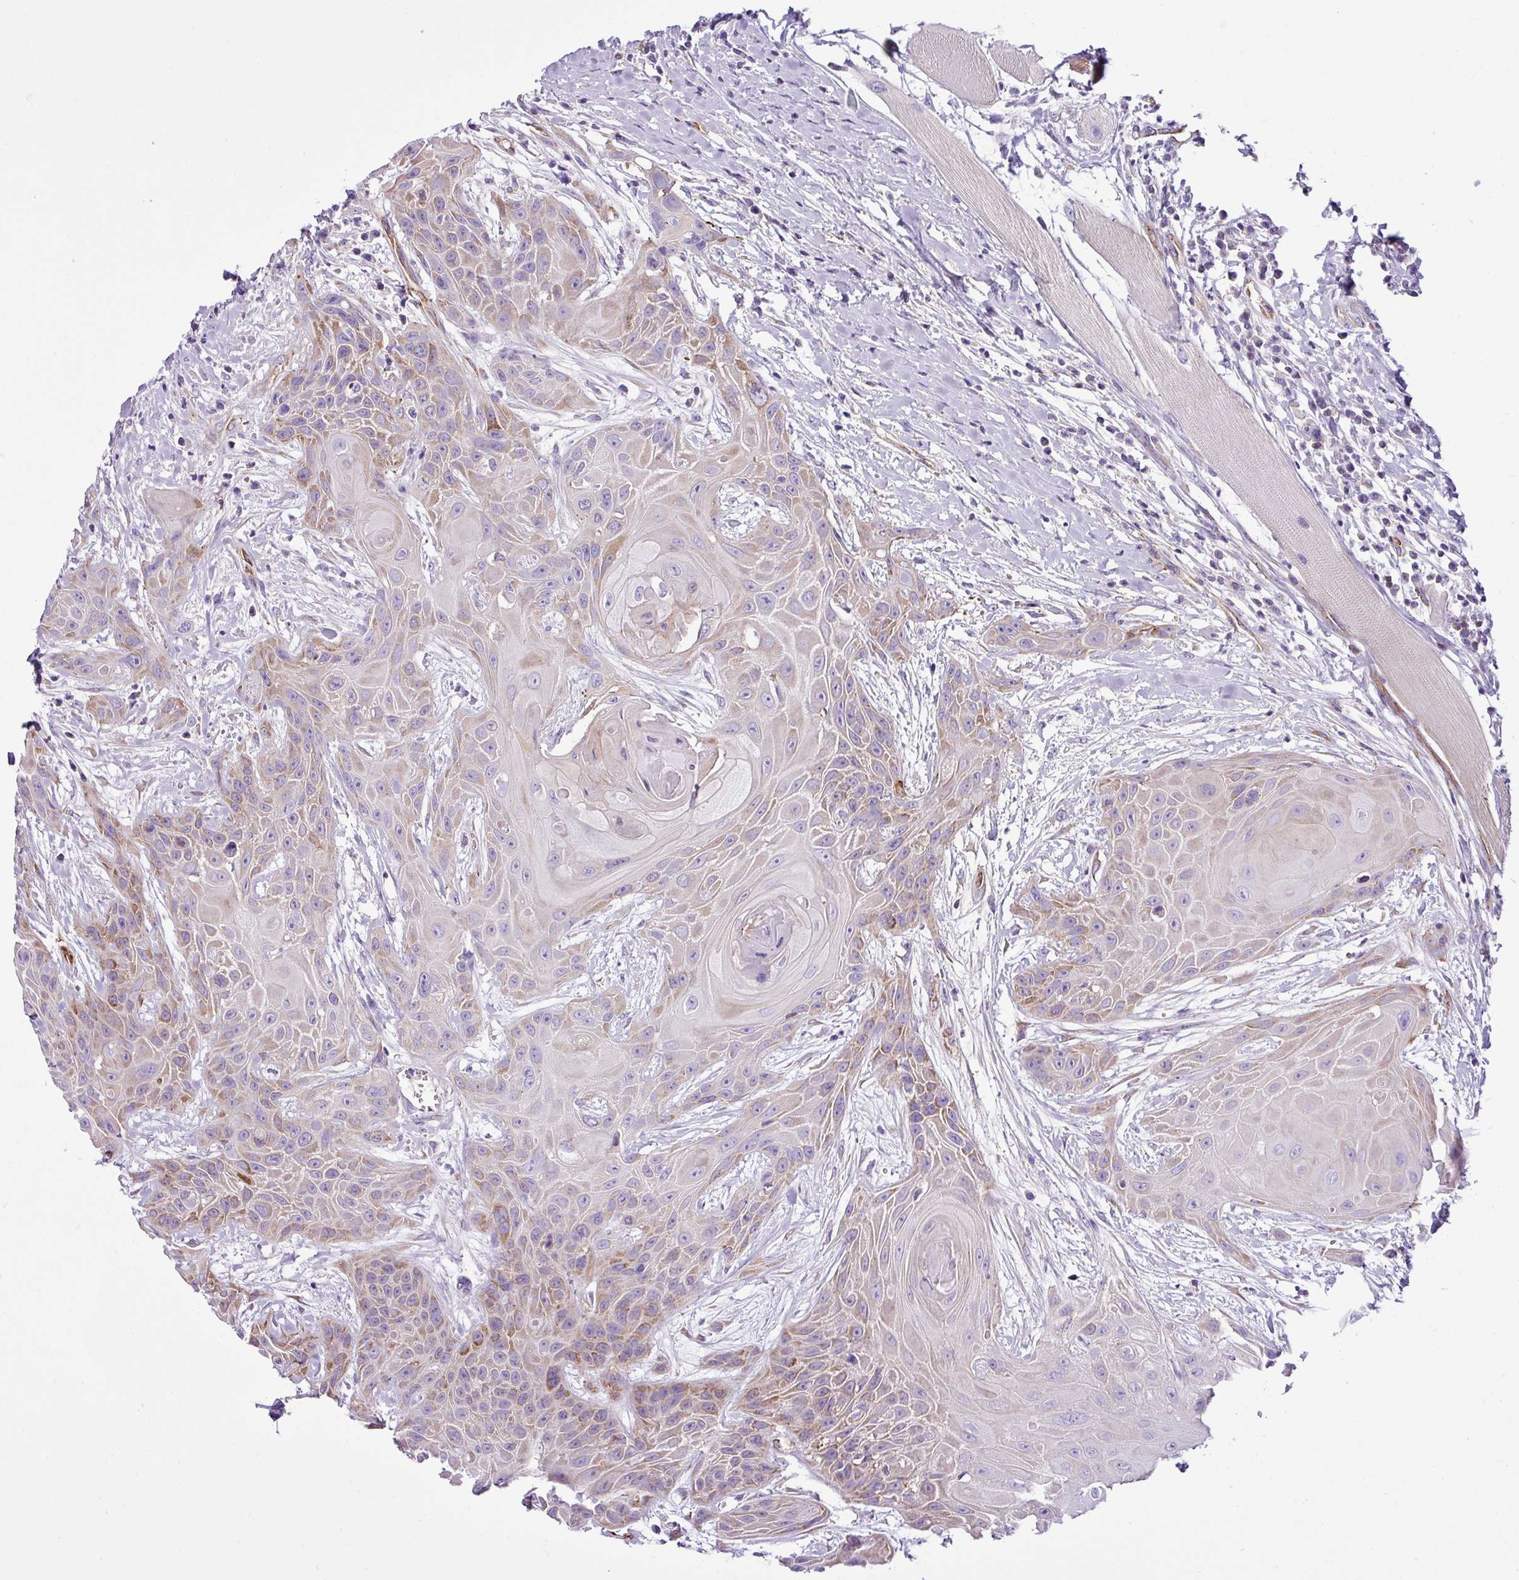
{"staining": {"intensity": "moderate", "quantity": "<25%", "location": "cytoplasmic/membranous"}, "tissue": "head and neck cancer", "cell_type": "Tumor cells", "image_type": "cancer", "snomed": [{"axis": "morphology", "description": "Squamous cell carcinoma, NOS"}, {"axis": "topography", "description": "Head-Neck"}], "caption": "Immunohistochemical staining of squamous cell carcinoma (head and neck) reveals moderate cytoplasmic/membranous protein staining in about <25% of tumor cells.", "gene": "EME2", "patient": {"sex": "female", "age": 73}}